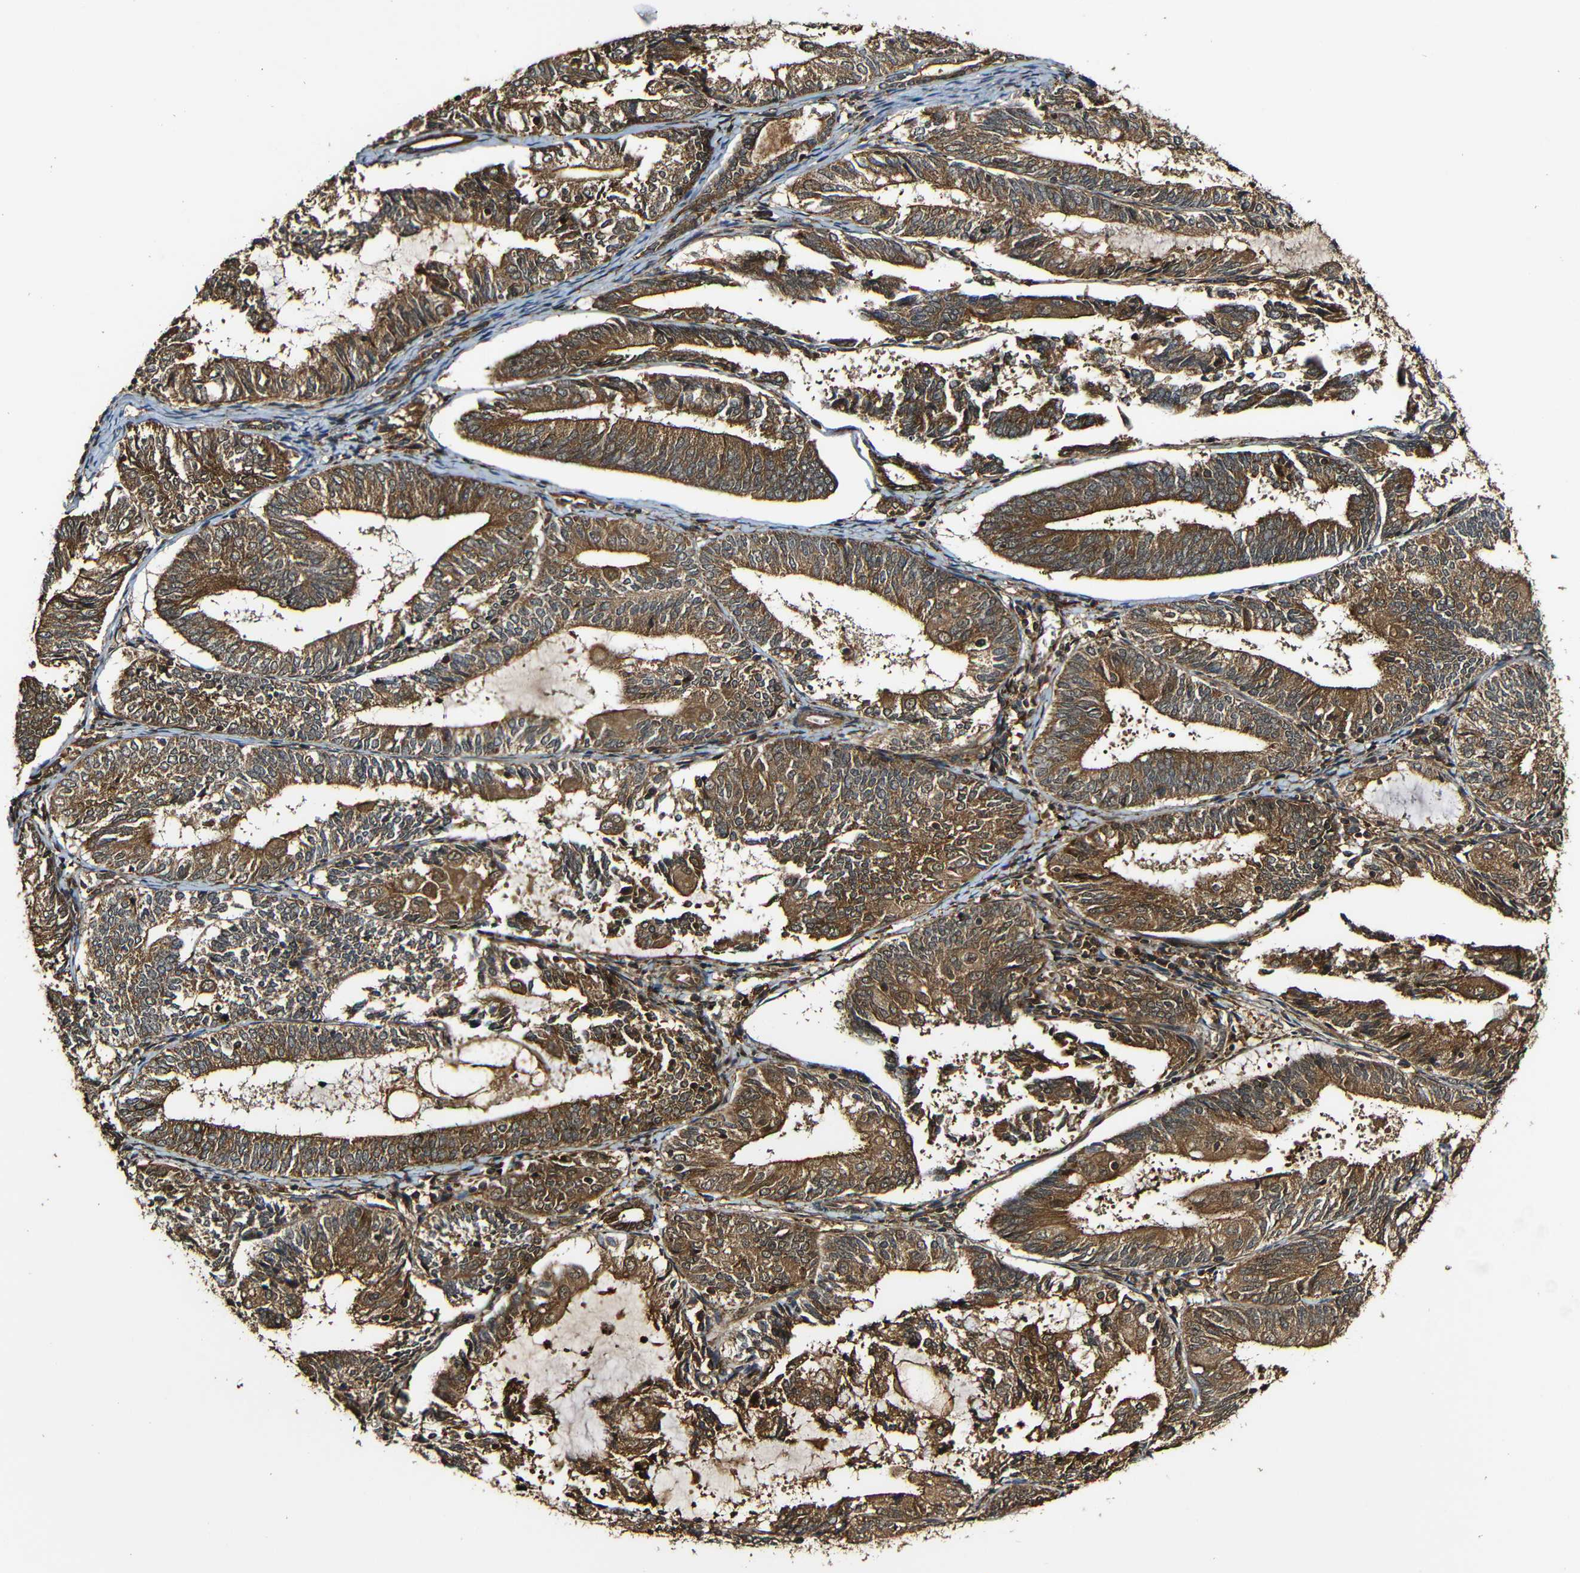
{"staining": {"intensity": "strong", "quantity": ">75%", "location": "cytoplasmic/membranous"}, "tissue": "endometrial cancer", "cell_type": "Tumor cells", "image_type": "cancer", "snomed": [{"axis": "morphology", "description": "Adenocarcinoma, NOS"}, {"axis": "topography", "description": "Endometrium"}], "caption": "Endometrial adenocarcinoma tissue demonstrates strong cytoplasmic/membranous expression in approximately >75% of tumor cells, visualized by immunohistochemistry. (brown staining indicates protein expression, while blue staining denotes nuclei).", "gene": "CASP8", "patient": {"sex": "female", "age": 81}}